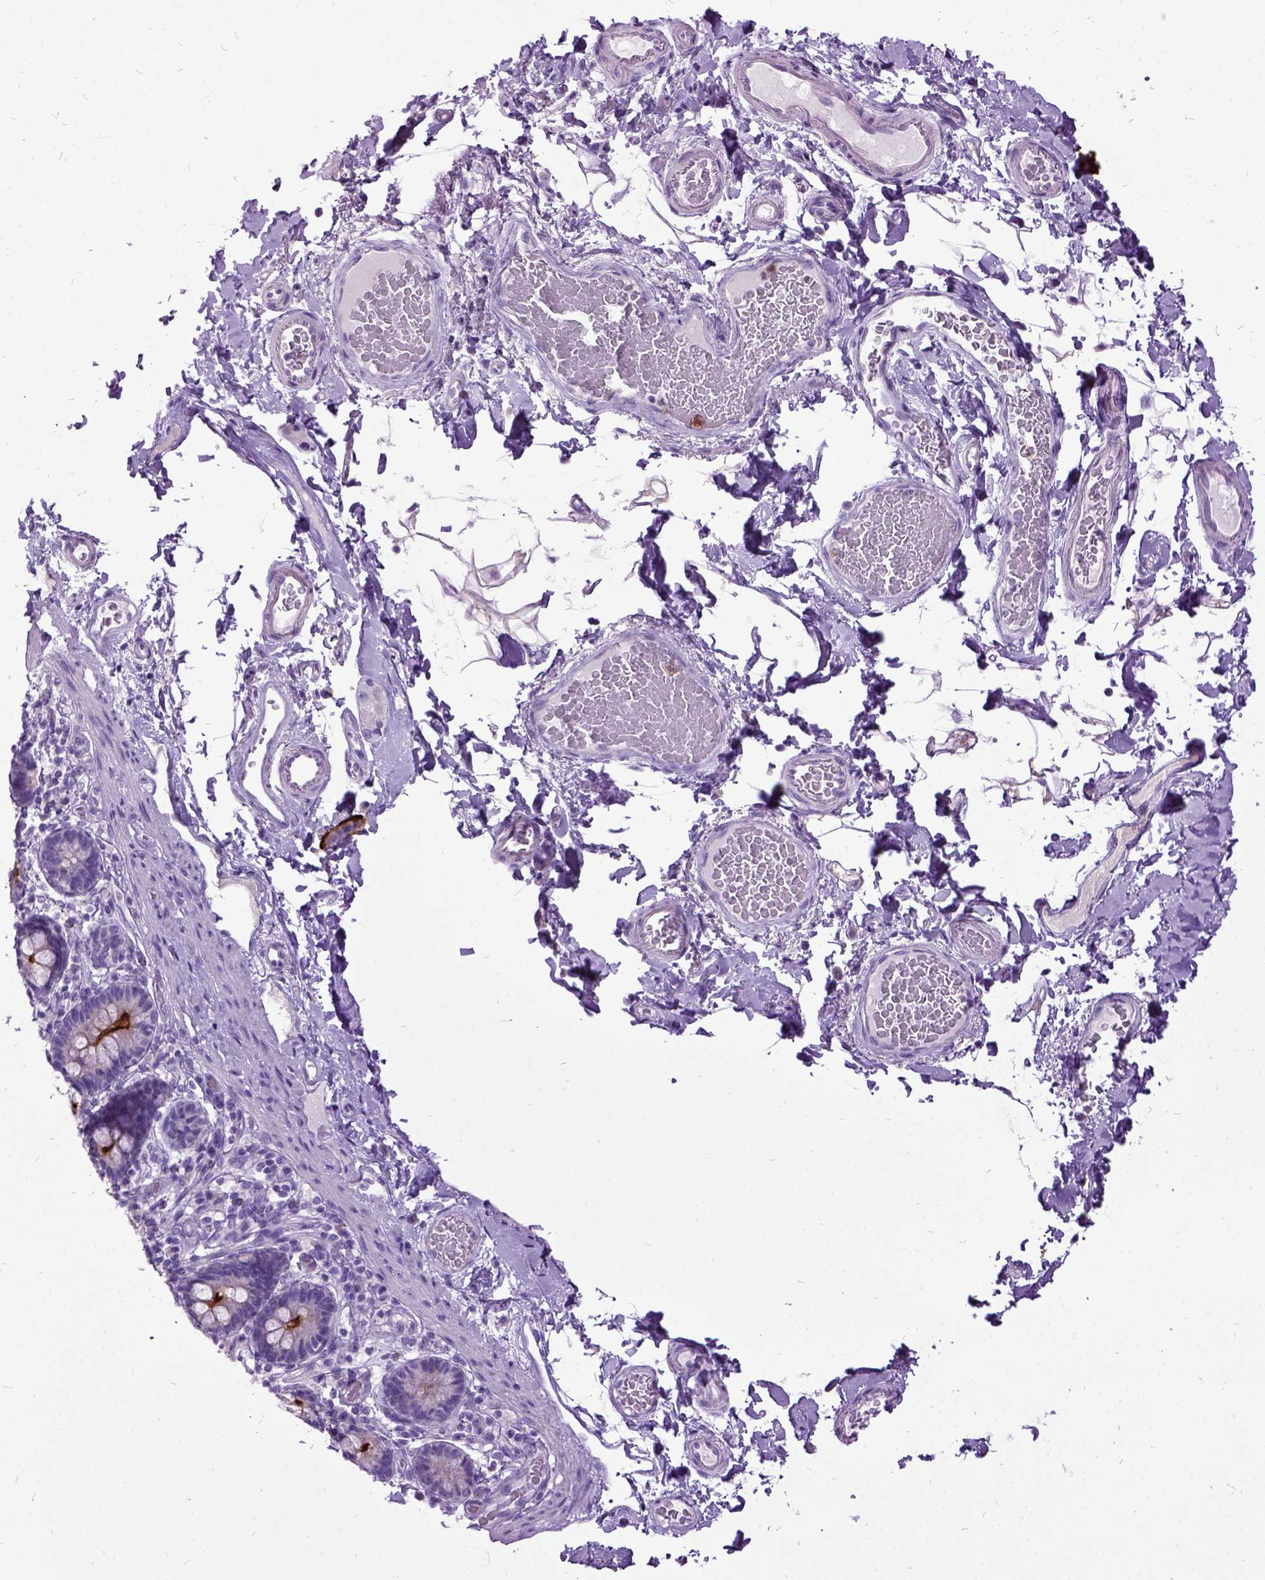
{"staining": {"intensity": "negative", "quantity": "none", "location": "none"}, "tissue": "smooth muscle", "cell_type": "Smooth muscle cells", "image_type": "normal", "snomed": [{"axis": "morphology", "description": "Normal tissue, NOS"}, {"axis": "topography", "description": "Smooth muscle"}, {"axis": "topography", "description": "Colon"}], "caption": "Protein analysis of benign smooth muscle demonstrates no significant staining in smooth muscle cells.", "gene": "MME", "patient": {"sex": "male", "age": 73}}